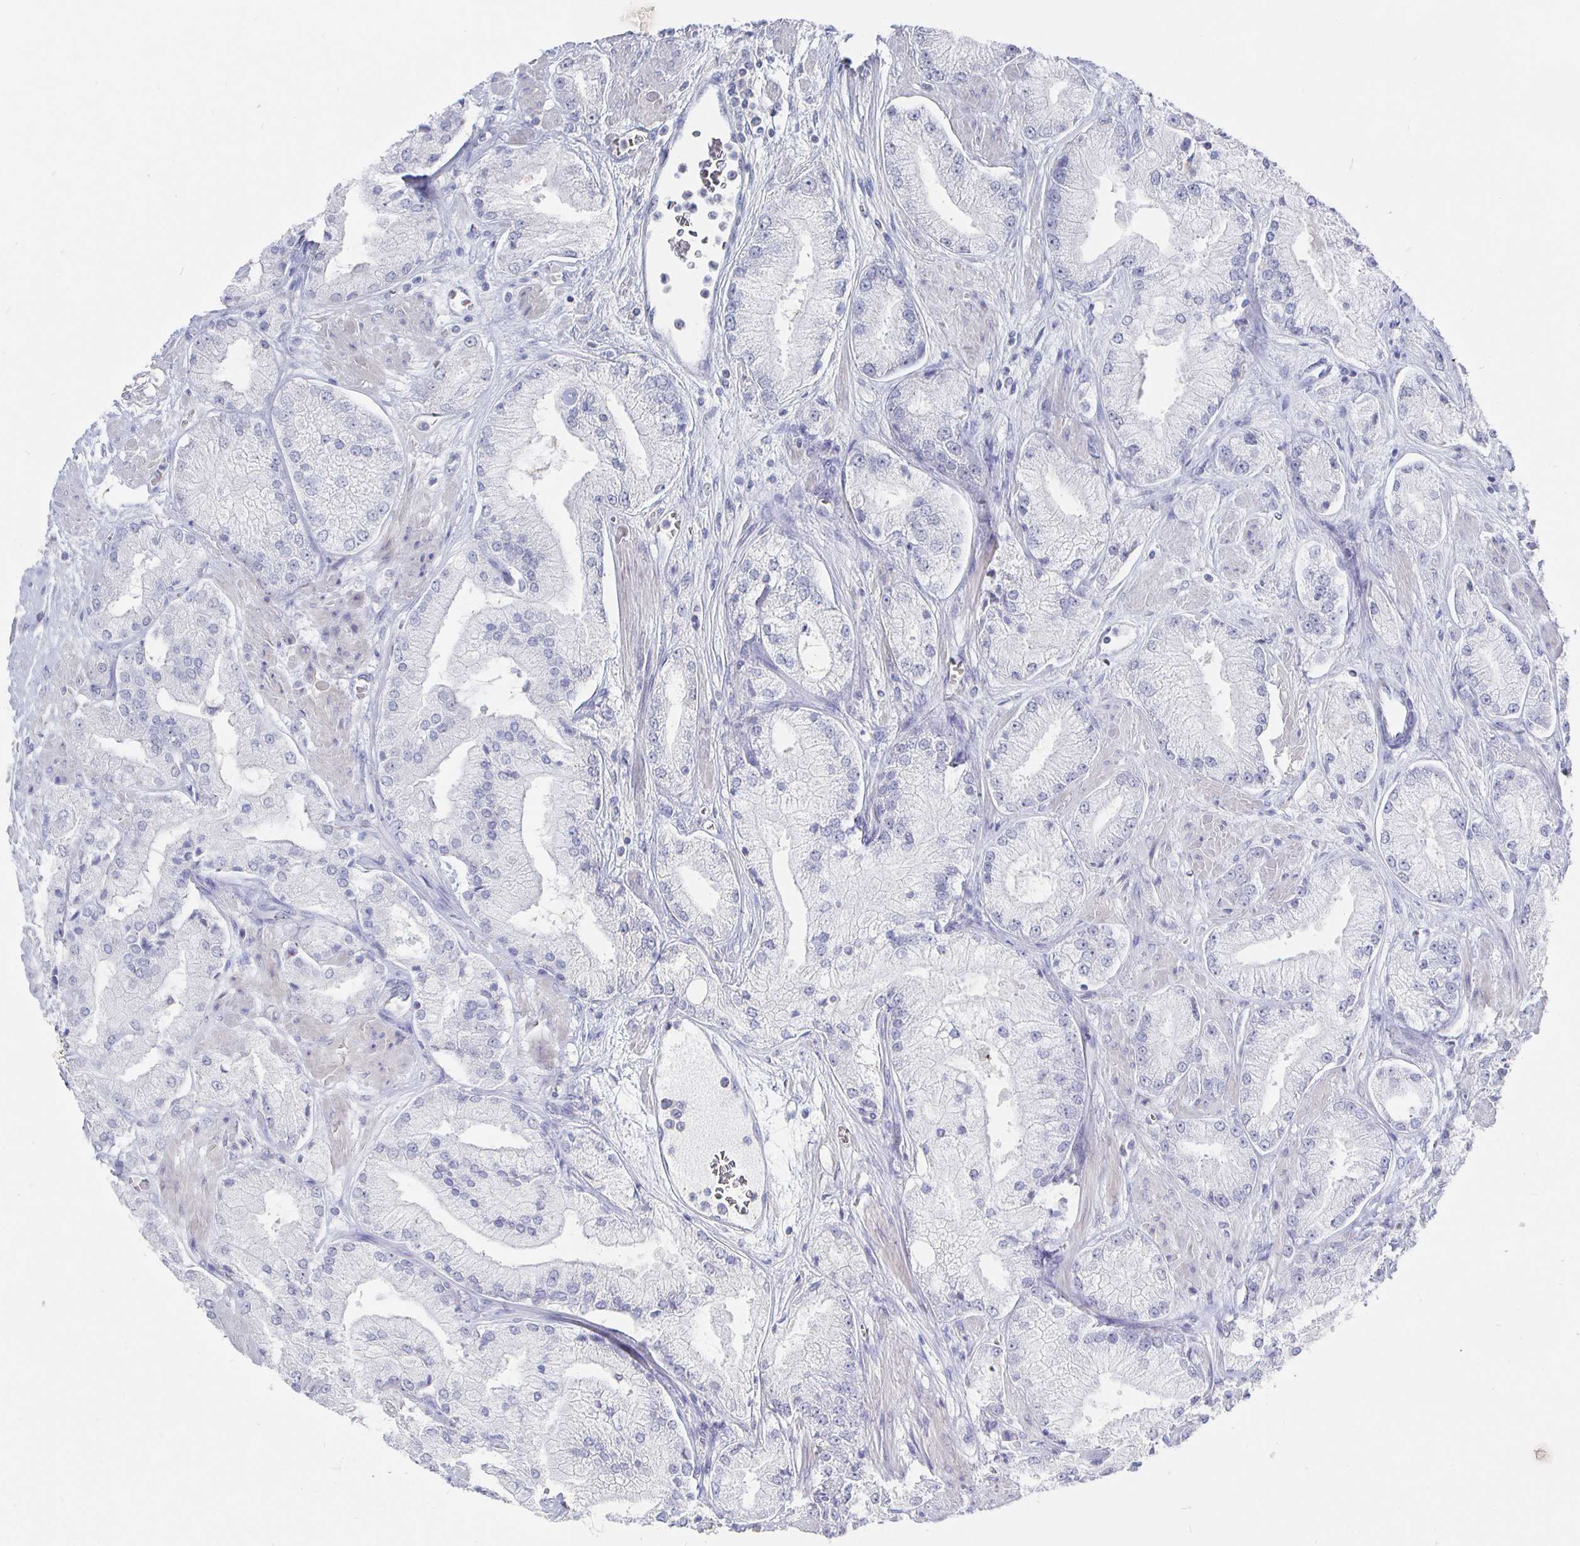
{"staining": {"intensity": "negative", "quantity": "none", "location": "none"}, "tissue": "prostate cancer", "cell_type": "Tumor cells", "image_type": "cancer", "snomed": [{"axis": "morphology", "description": "Adenocarcinoma, High grade"}, {"axis": "topography", "description": "Prostate"}], "caption": "A high-resolution image shows IHC staining of prostate cancer (high-grade adenocarcinoma), which displays no significant staining in tumor cells.", "gene": "LRRC23", "patient": {"sex": "male", "age": 68}}